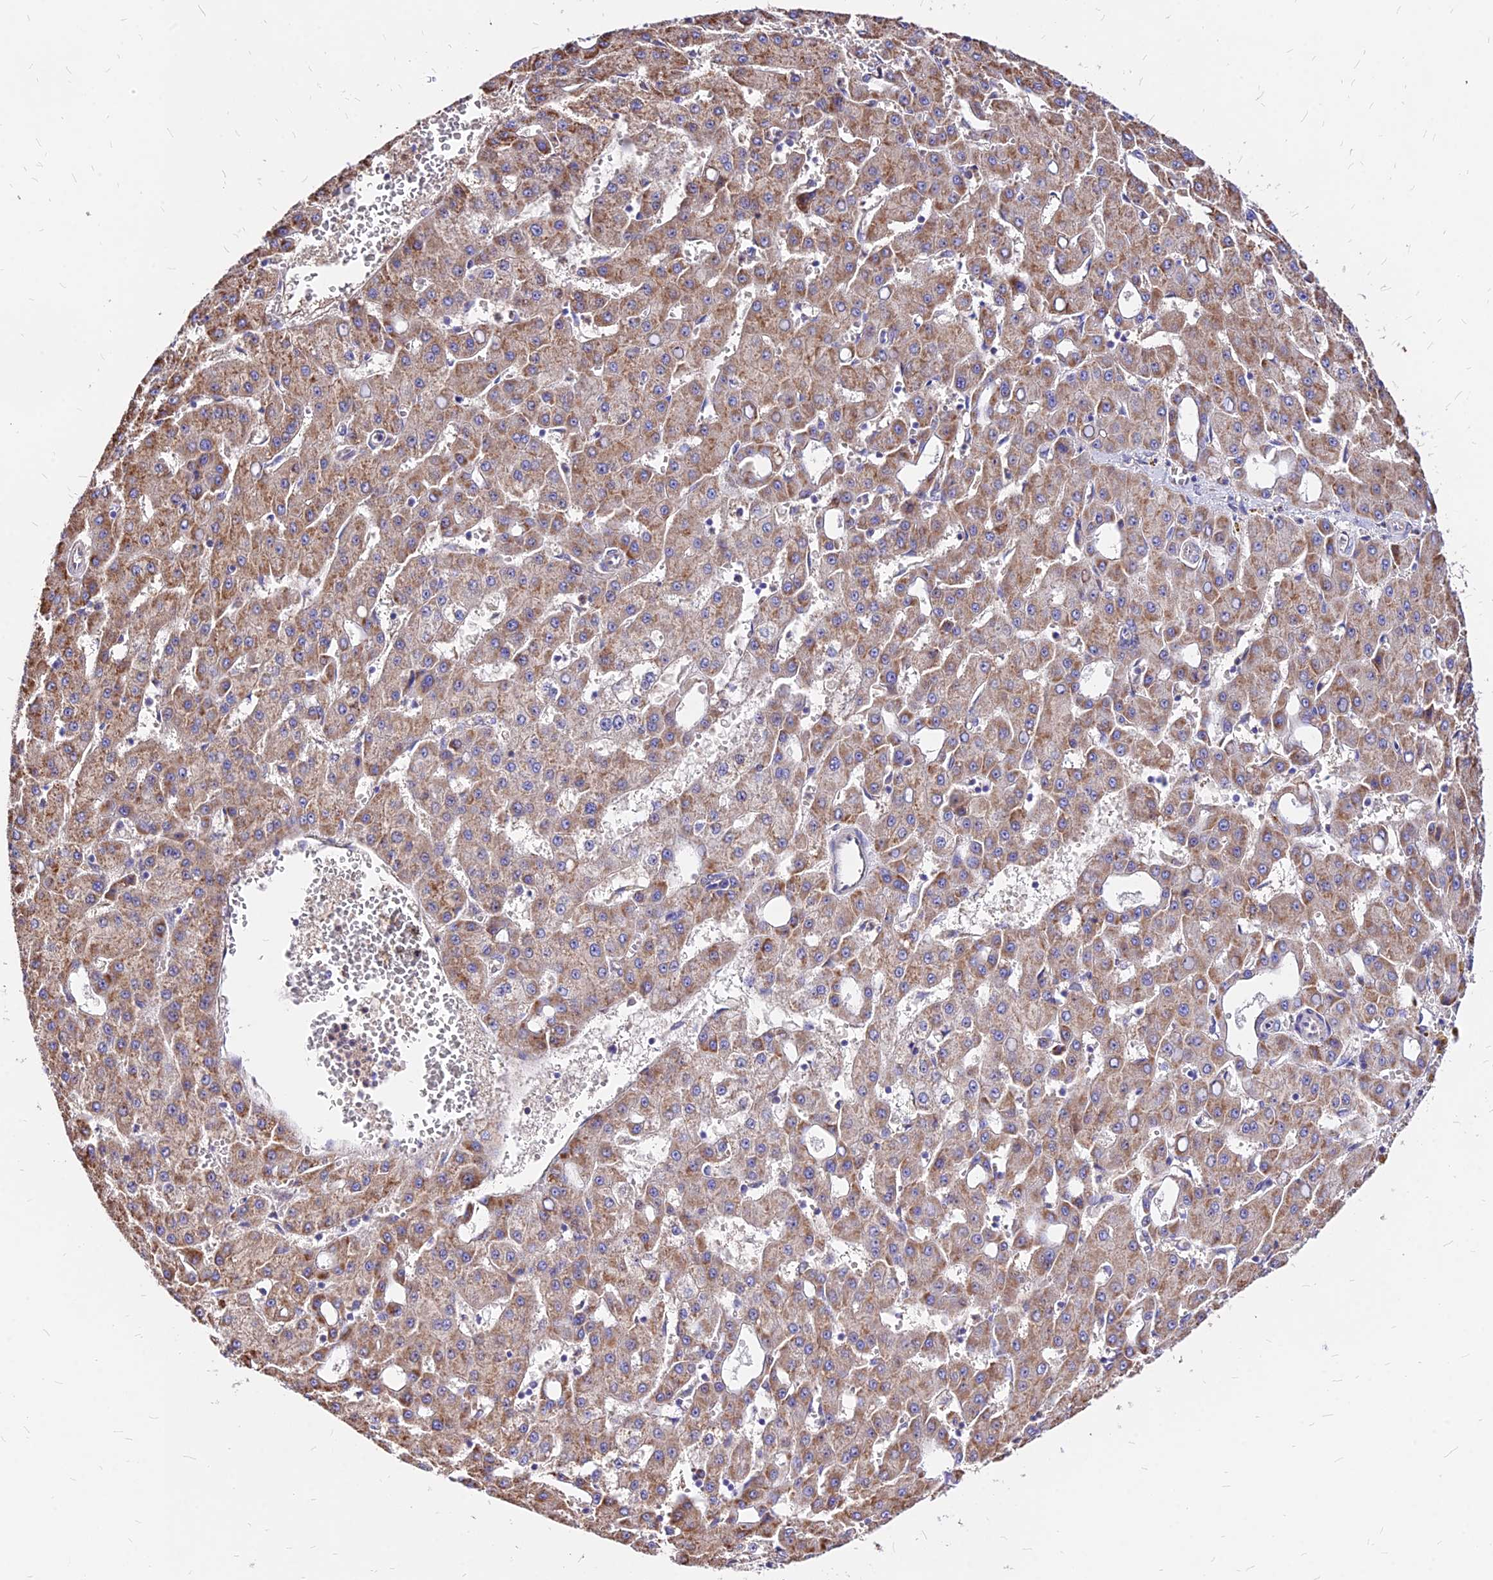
{"staining": {"intensity": "moderate", "quantity": ">75%", "location": "cytoplasmic/membranous"}, "tissue": "liver cancer", "cell_type": "Tumor cells", "image_type": "cancer", "snomed": [{"axis": "morphology", "description": "Carcinoma, Hepatocellular, NOS"}, {"axis": "topography", "description": "Liver"}], "caption": "Moderate cytoplasmic/membranous staining is present in approximately >75% of tumor cells in hepatocellular carcinoma (liver).", "gene": "MRPL3", "patient": {"sex": "male", "age": 47}}